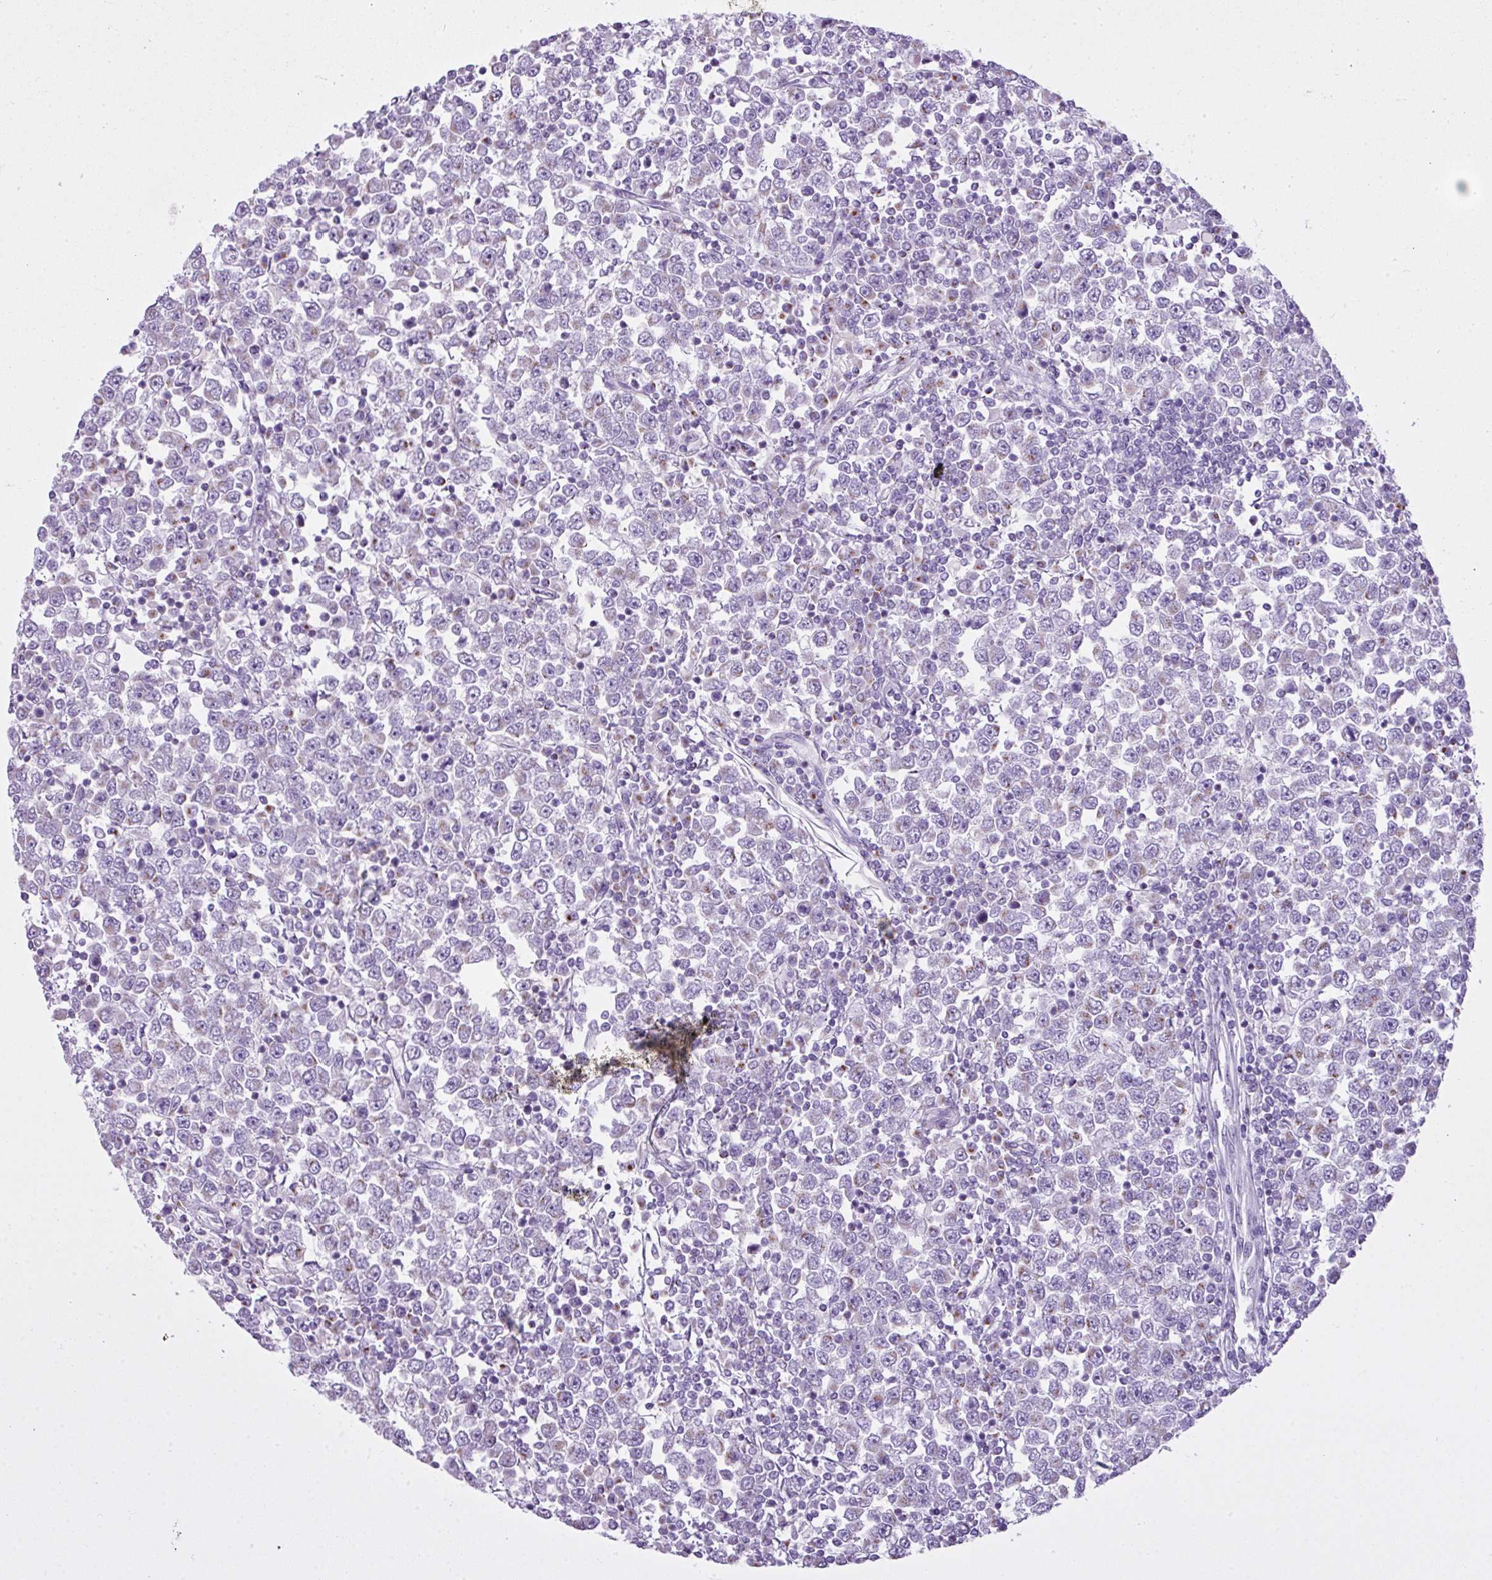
{"staining": {"intensity": "negative", "quantity": "none", "location": "none"}, "tissue": "testis cancer", "cell_type": "Tumor cells", "image_type": "cancer", "snomed": [{"axis": "morphology", "description": "Seminoma, NOS"}, {"axis": "topography", "description": "Testis"}], "caption": "High magnification brightfield microscopy of seminoma (testis) stained with DAB (3,3'-diaminobenzidine) (brown) and counterstained with hematoxylin (blue): tumor cells show no significant positivity.", "gene": "FAM43A", "patient": {"sex": "male", "age": 65}}